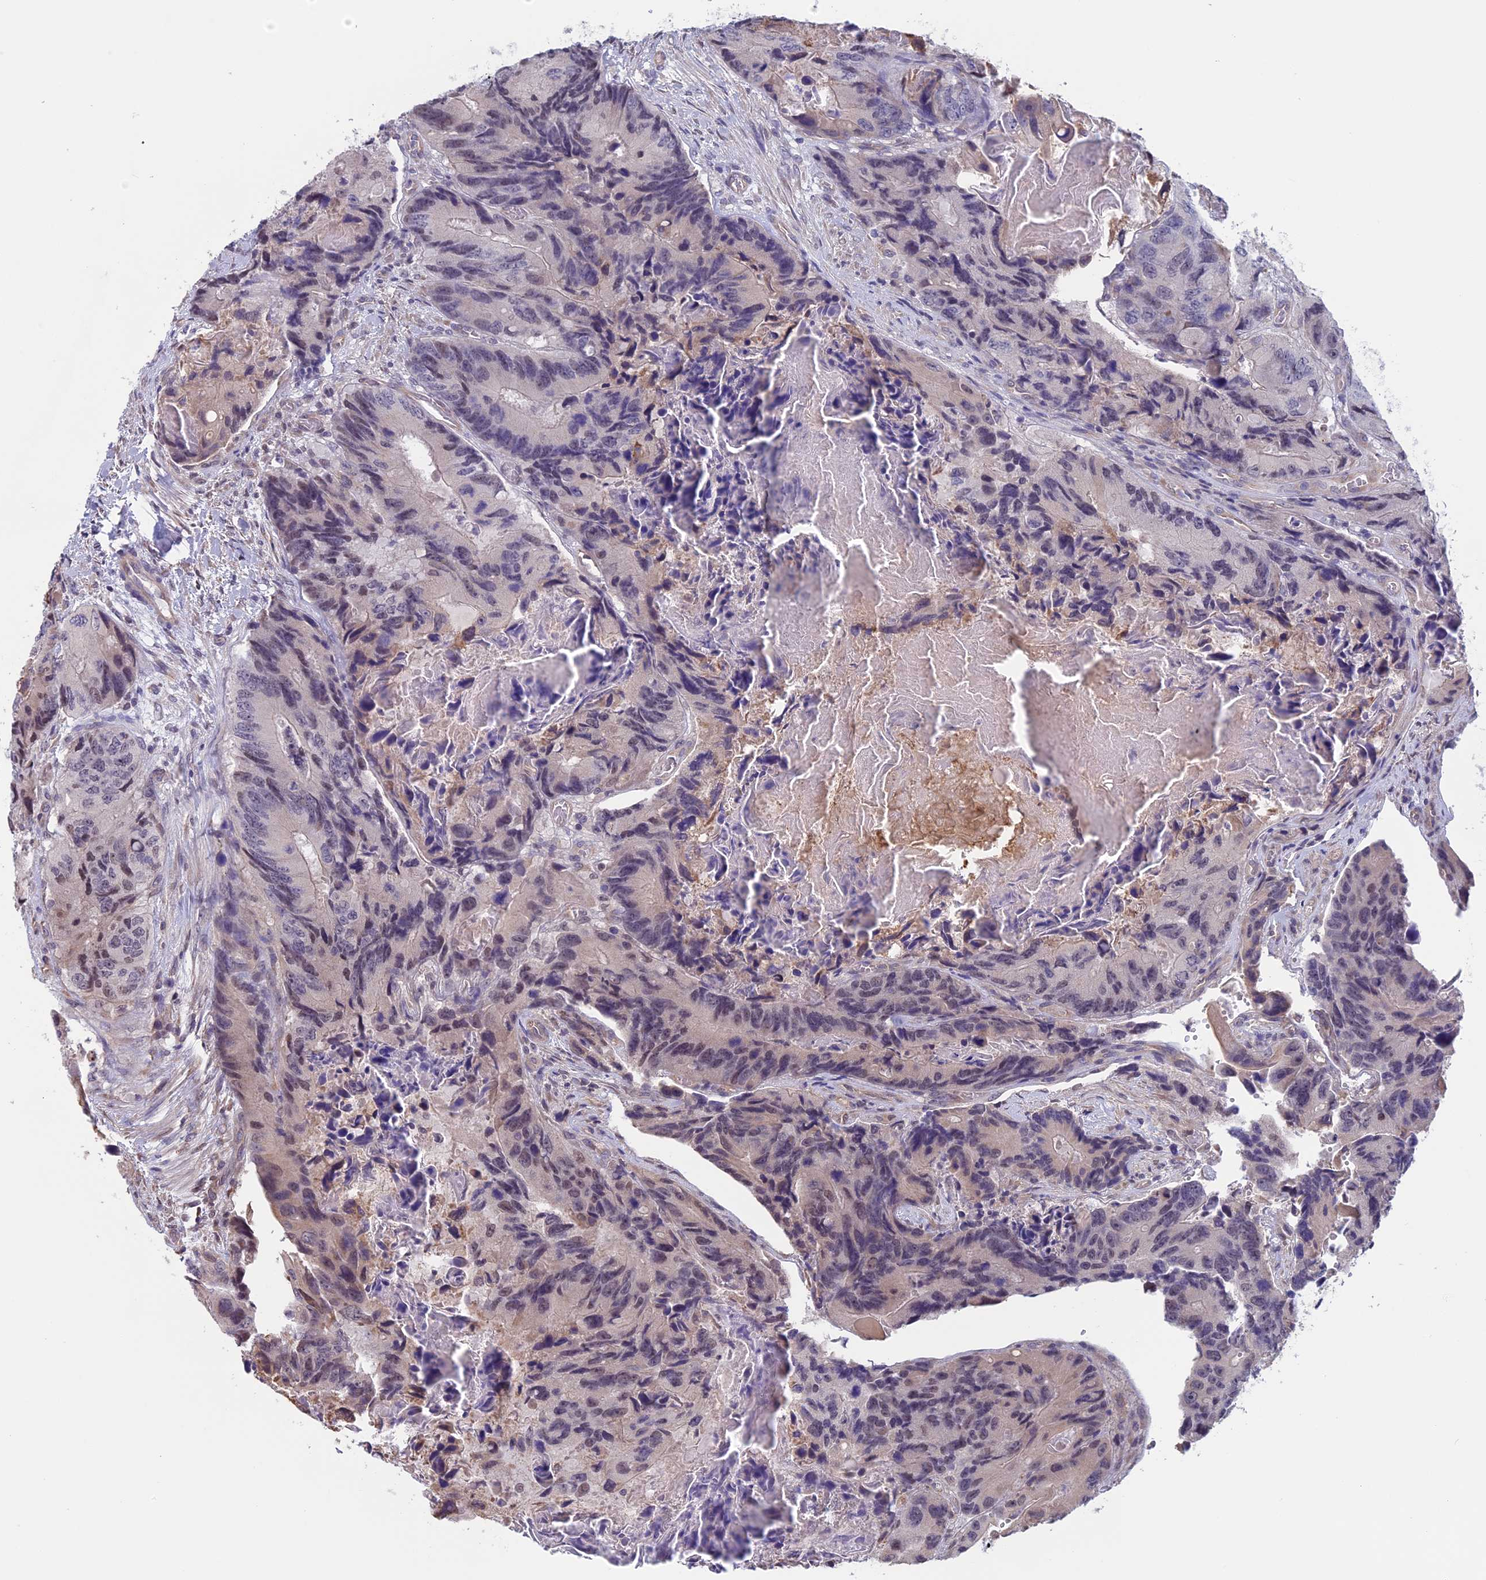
{"staining": {"intensity": "weak", "quantity": "25%-75%", "location": "nuclear"}, "tissue": "colorectal cancer", "cell_type": "Tumor cells", "image_type": "cancer", "snomed": [{"axis": "morphology", "description": "Adenocarcinoma, NOS"}, {"axis": "topography", "description": "Colon"}], "caption": "Immunohistochemical staining of human adenocarcinoma (colorectal) exhibits weak nuclear protein staining in approximately 25%-75% of tumor cells.", "gene": "SLC1A6", "patient": {"sex": "male", "age": 84}}